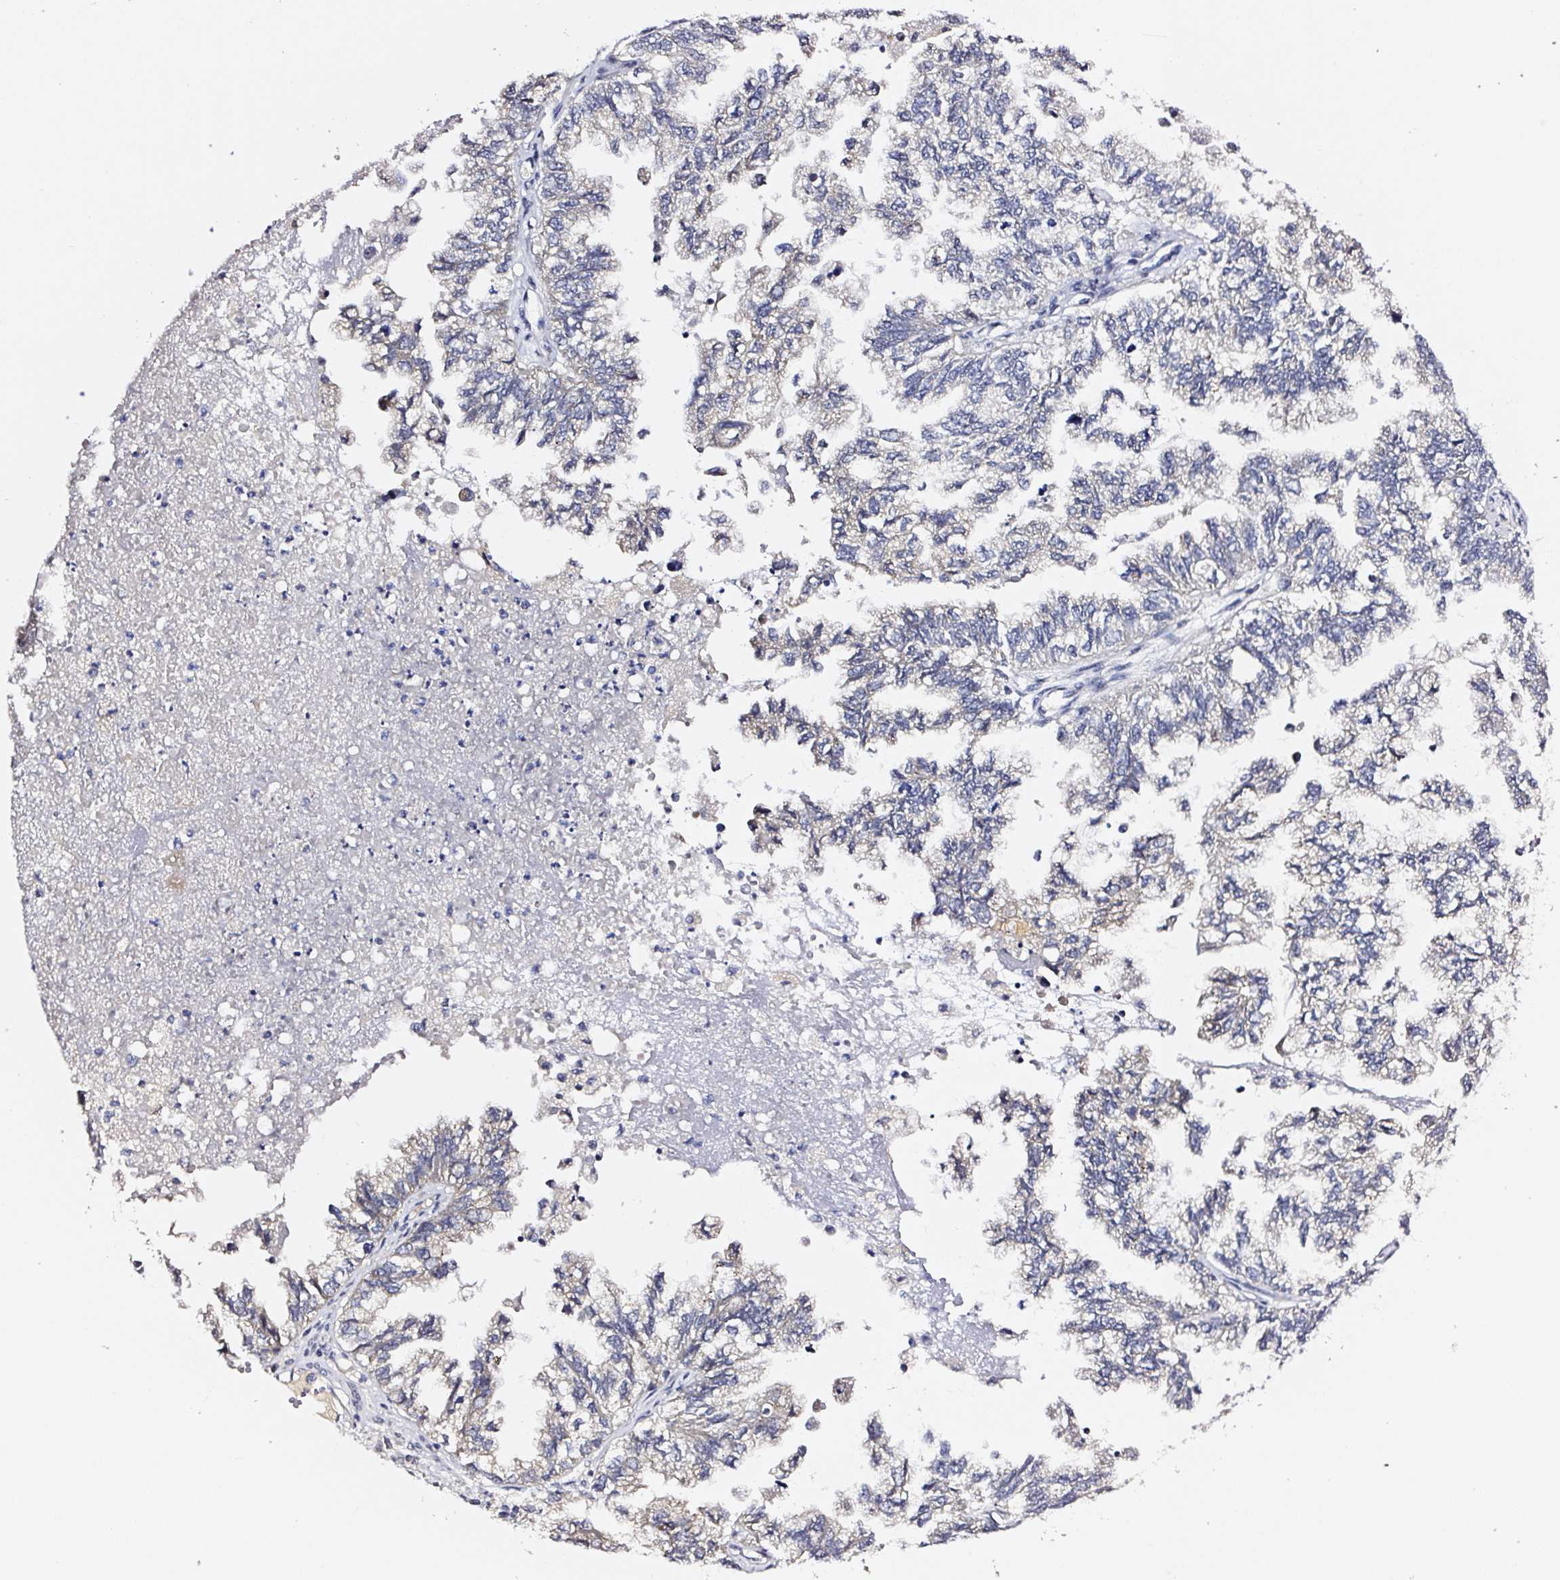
{"staining": {"intensity": "negative", "quantity": "none", "location": "none"}, "tissue": "ovarian cancer", "cell_type": "Tumor cells", "image_type": "cancer", "snomed": [{"axis": "morphology", "description": "Cystadenocarcinoma, mucinous, NOS"}, {"axis": "topography", "description": "Ovary"}], "caption": "Tumor cells are negative for protein expression in human ovarian mucinous cystadenocarcinoma.", "gene": "PRKAA2", "patient": {"sex": "female", "age": 72}}